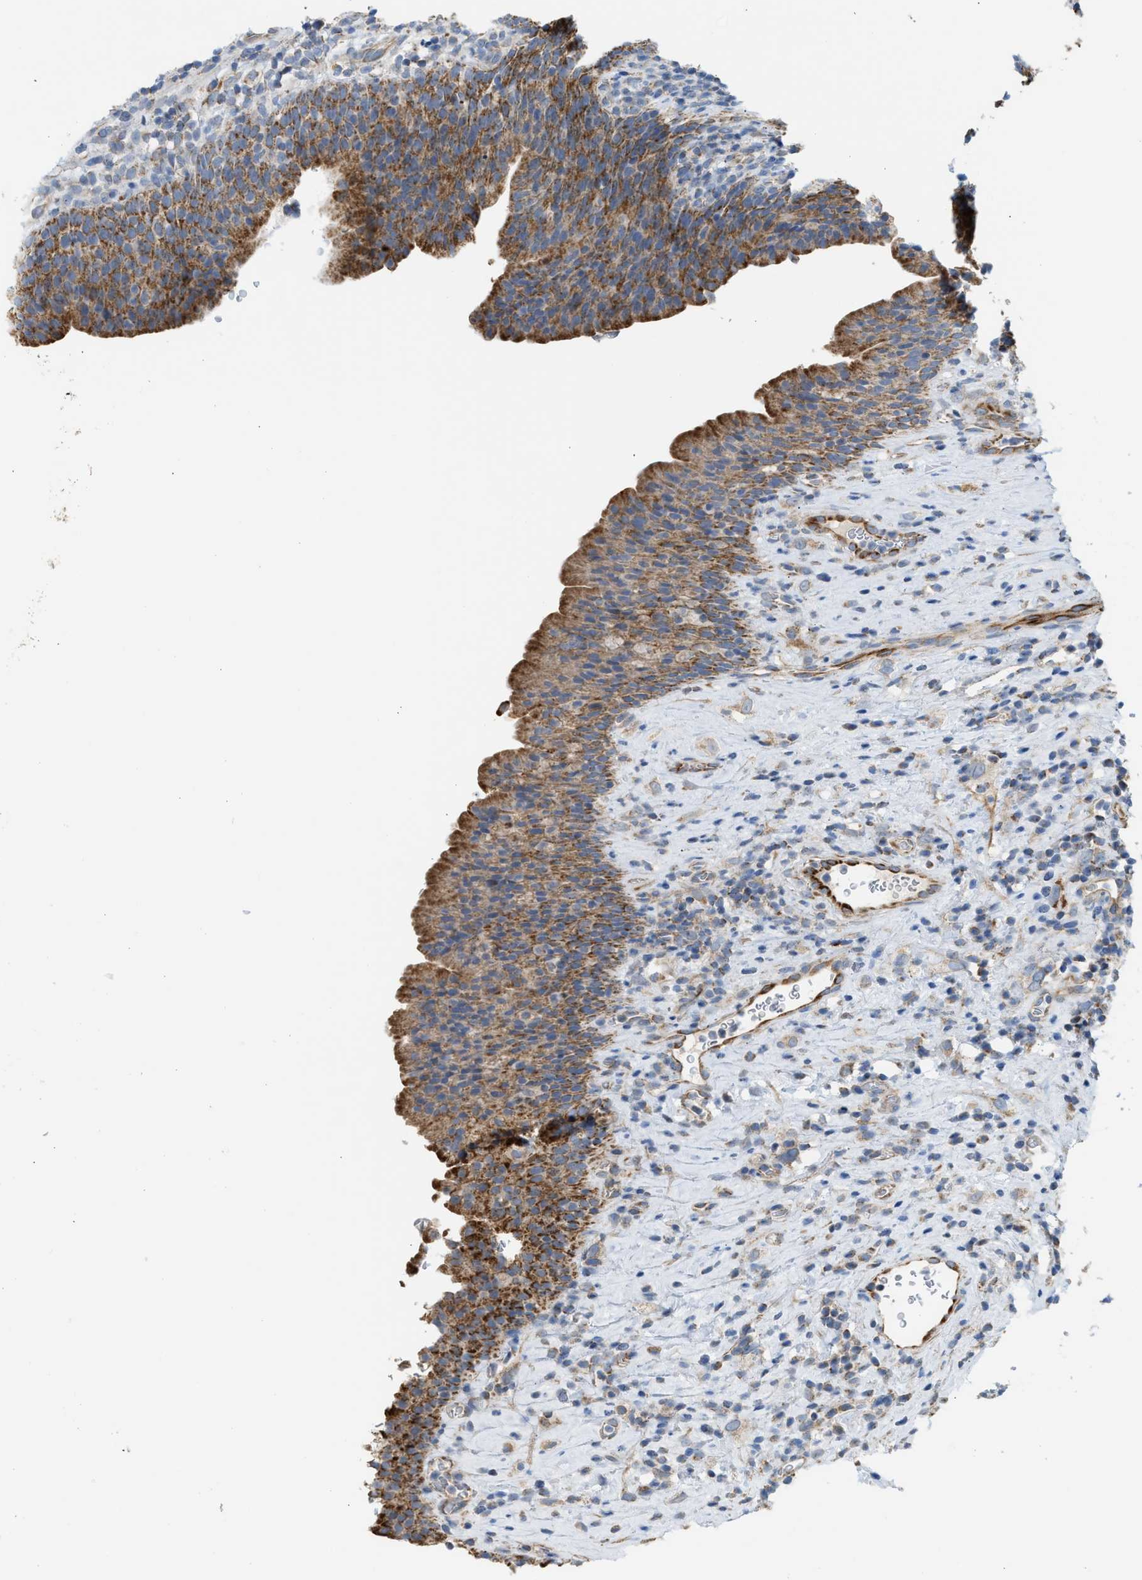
{"staining": {"intensity": "strong", "quantity": "25%-75%", "location": "cytoplasmic/membranous"}, "tissue": "urothelial cancer", "cell_type": "Tumor cells", "image_type": "cancer", "snomed": [{"axis": "morphology", "description": "Urothelial carcinoma, Low grade"}, {"axis": "topography", "description": "Urinary bladder"}], "caption": "DAB immunohistochemical staining of low-grade urothelial carcinoma displays strong cytoplasmic/membranous protein expression in approximately 25%-75% of tumor cells. (Brightfield microscopy of DAB IHC at high magnification).", "gene": "GOT2", "patient": {"sex": "female", "age": 75}}